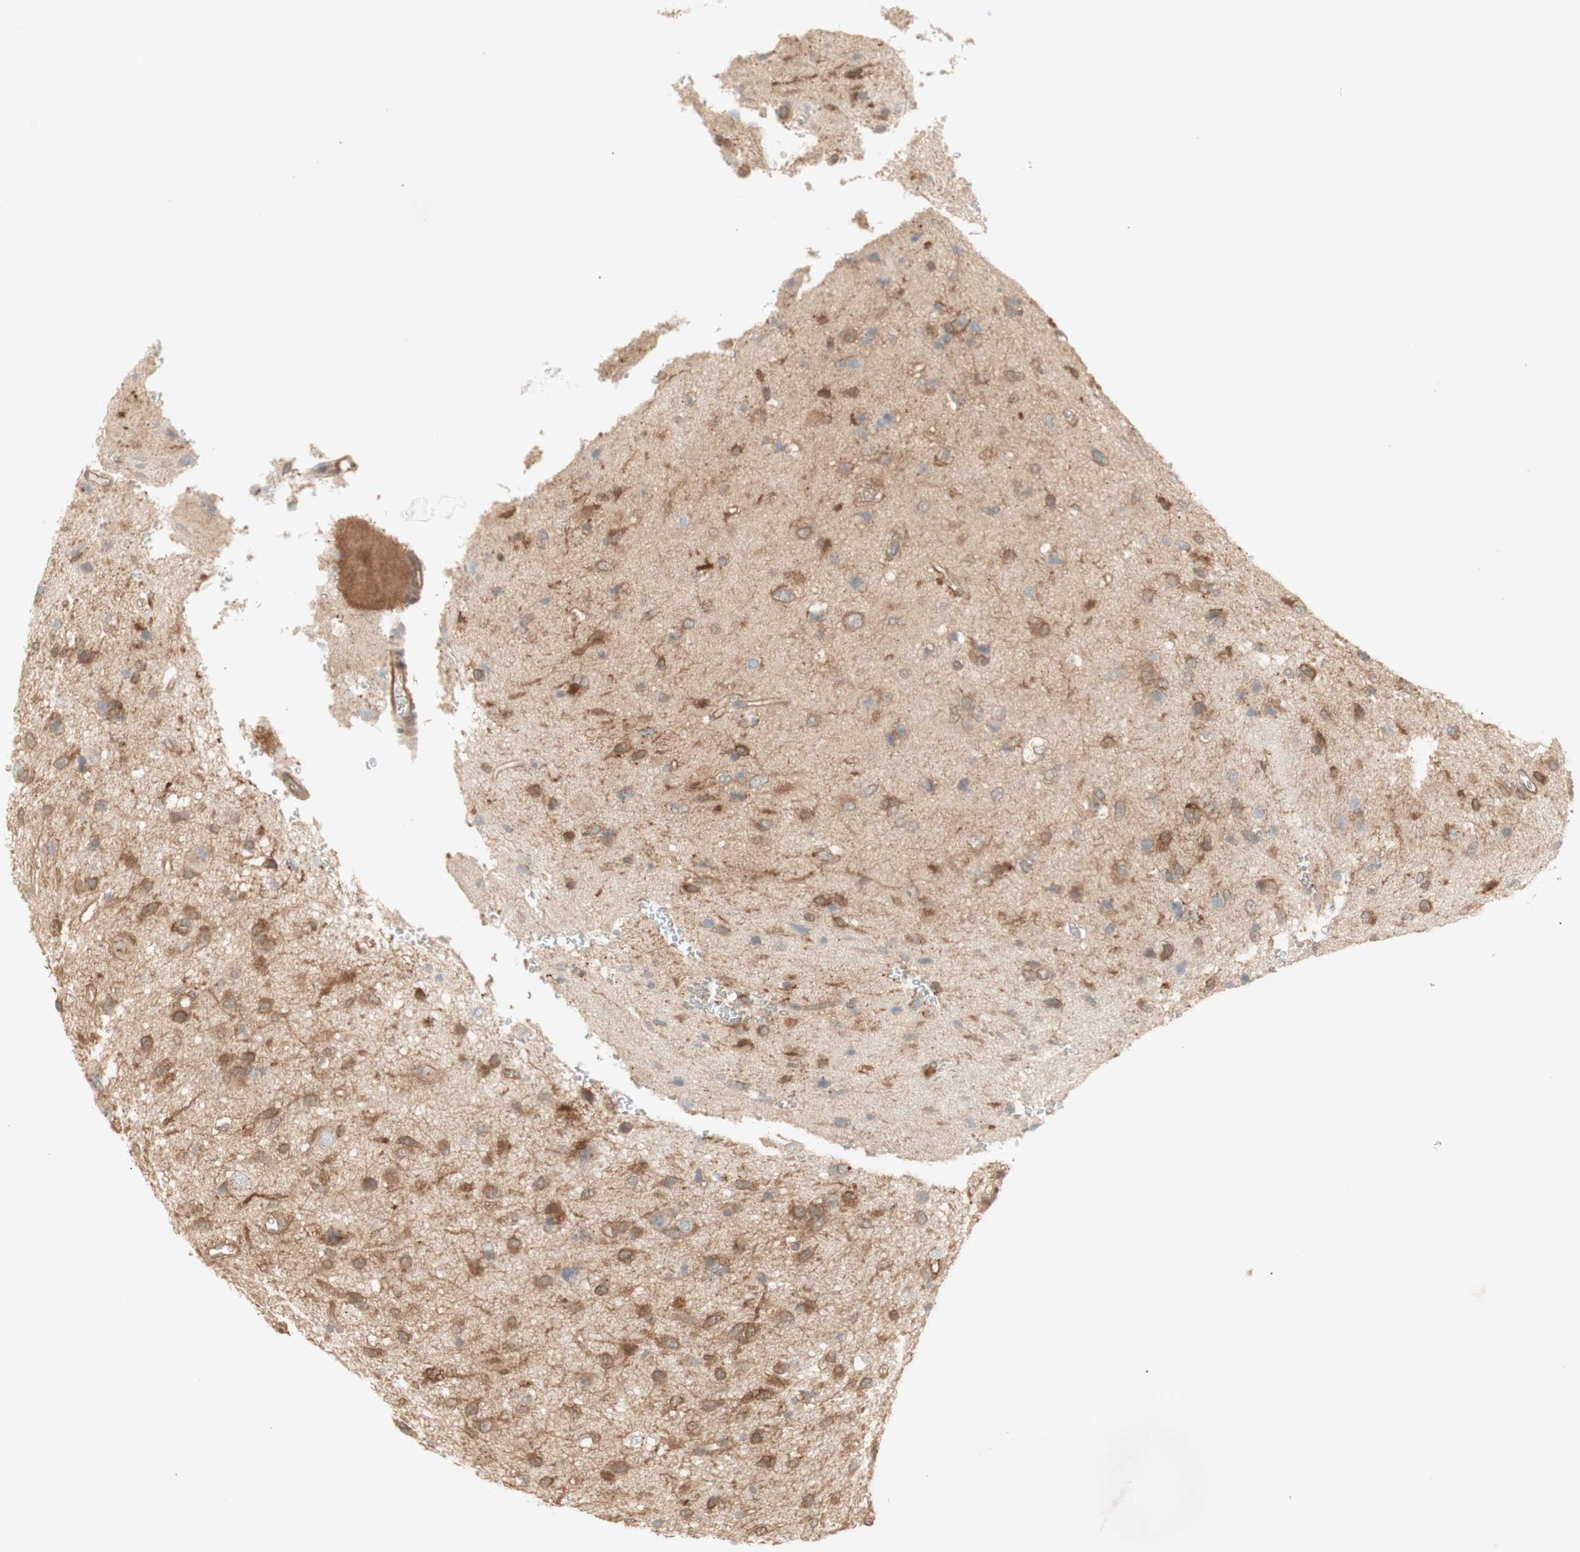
{"staining": {"intensity": "moderate", "quantity": ">75%", "location": "cytoplasmic/membranous"}, "tissue": "glioma", "cell_type": "Tumor cells", "image_type": "cancer", "snomed": [{"axis": "morphology", "description": "Glioma, malignant, Low grade"}, {"axis": "topography", "description": "Brain"}], "caption": "Tumor cells display medium levels of moderate cytoplasmic/membranous expression in about >75% of cells in glioma.", "gene": "CNN3", "patient": {"sex": "male", "age": 77}}